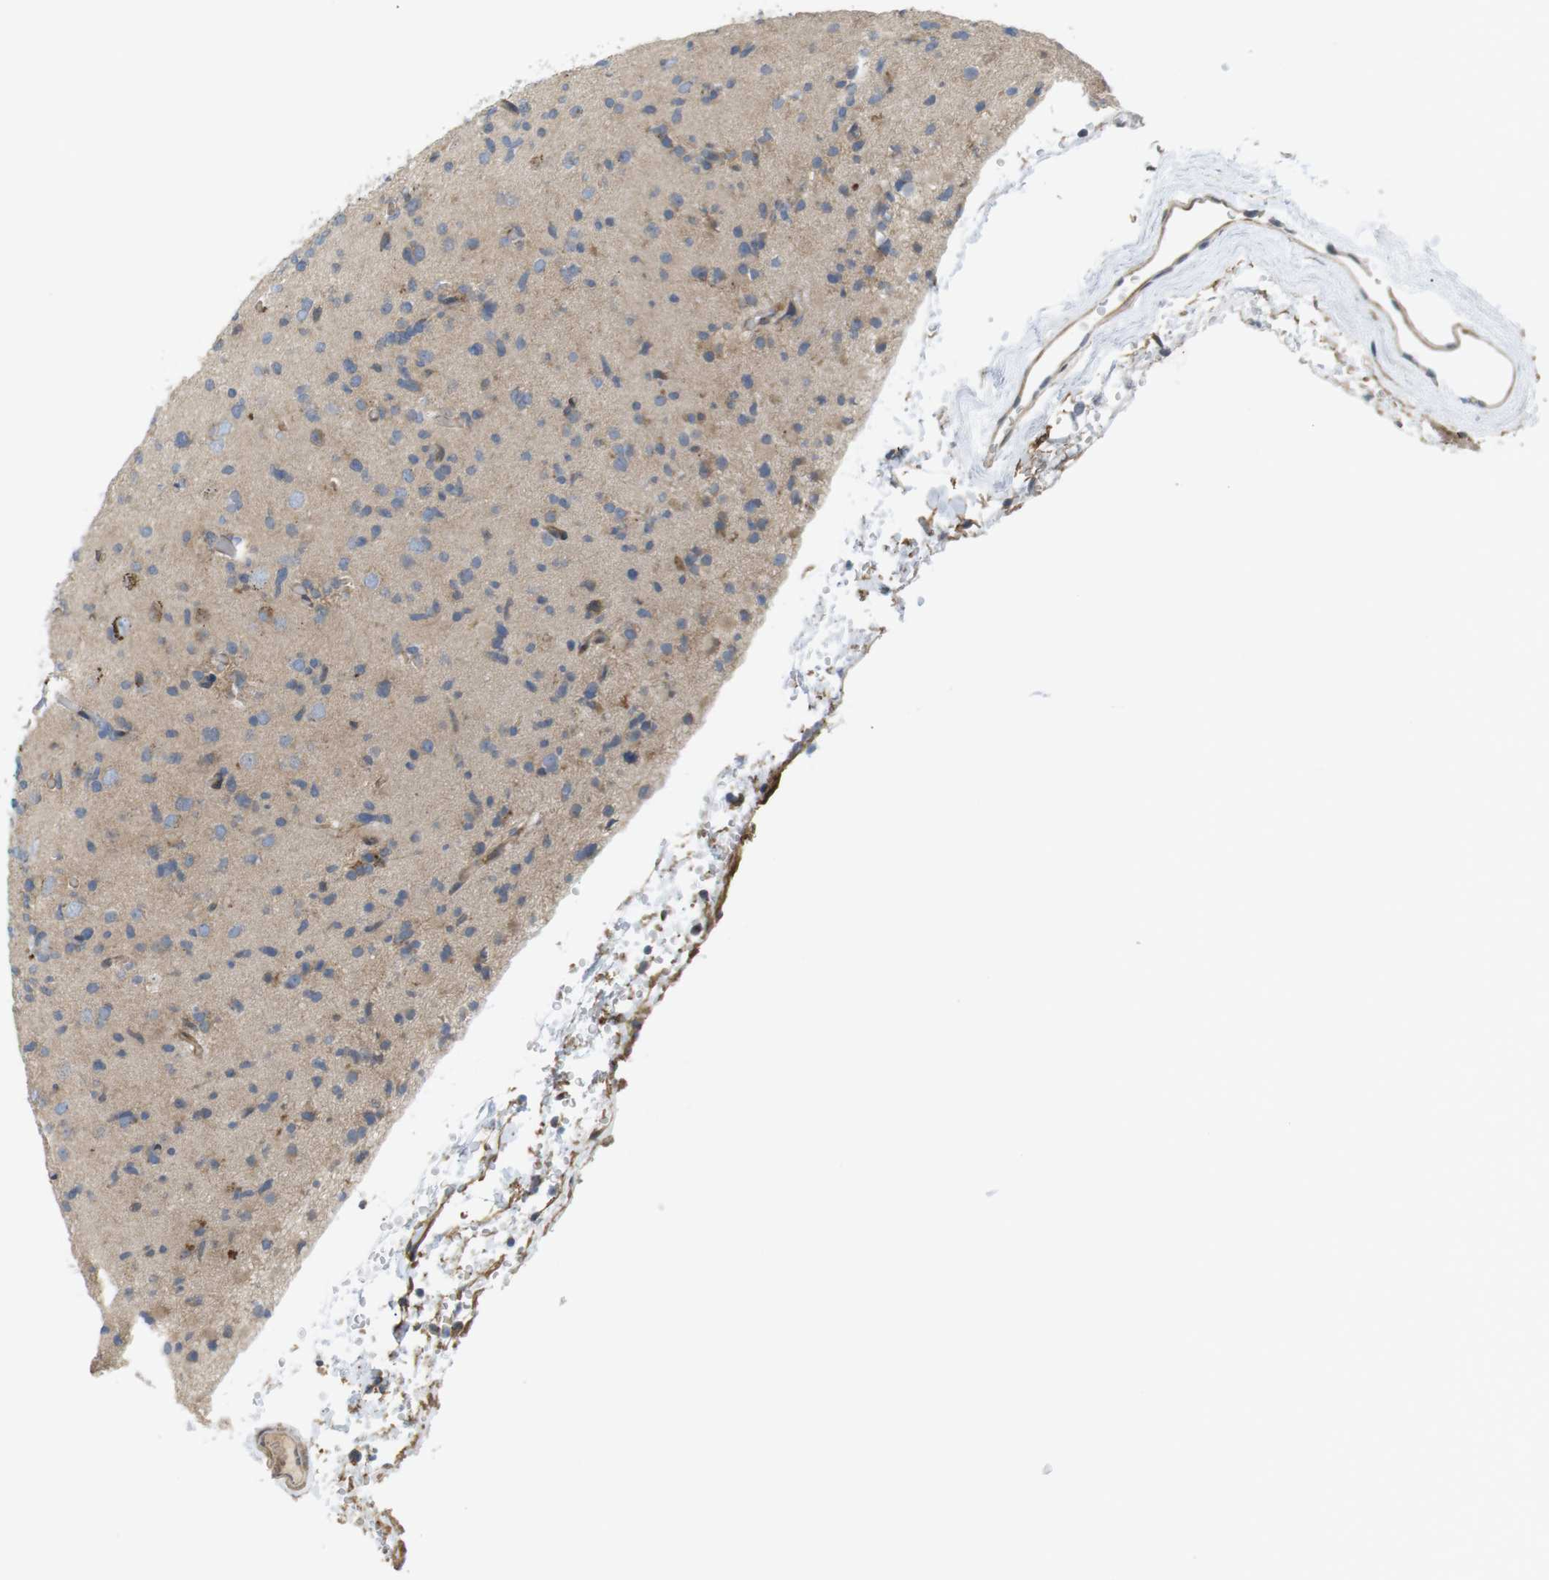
{"staining": {"intensity": "weak", "quantity": "25%-75%", "location": "cytoplasmic/membranous"}, "tissue": "glioma", "cell_type": "Tumor cells", "image_type": "cancer", "snomed": [{"axis": "morphology", "description": "Glioma, malignant, Low grade"}, {"axis": "topography", "description": "Brain"}], "caption": "DAB immunohistochemical staining of human glioma reveals weak cytoplasmic/membranous protein positivity in about 25%-75% of tumor cells. (brown staining indicates protein expression, while blue staining denotes nuclei).", "gene": "KANK2", "patient": {"sex": "female", "age": 22}}